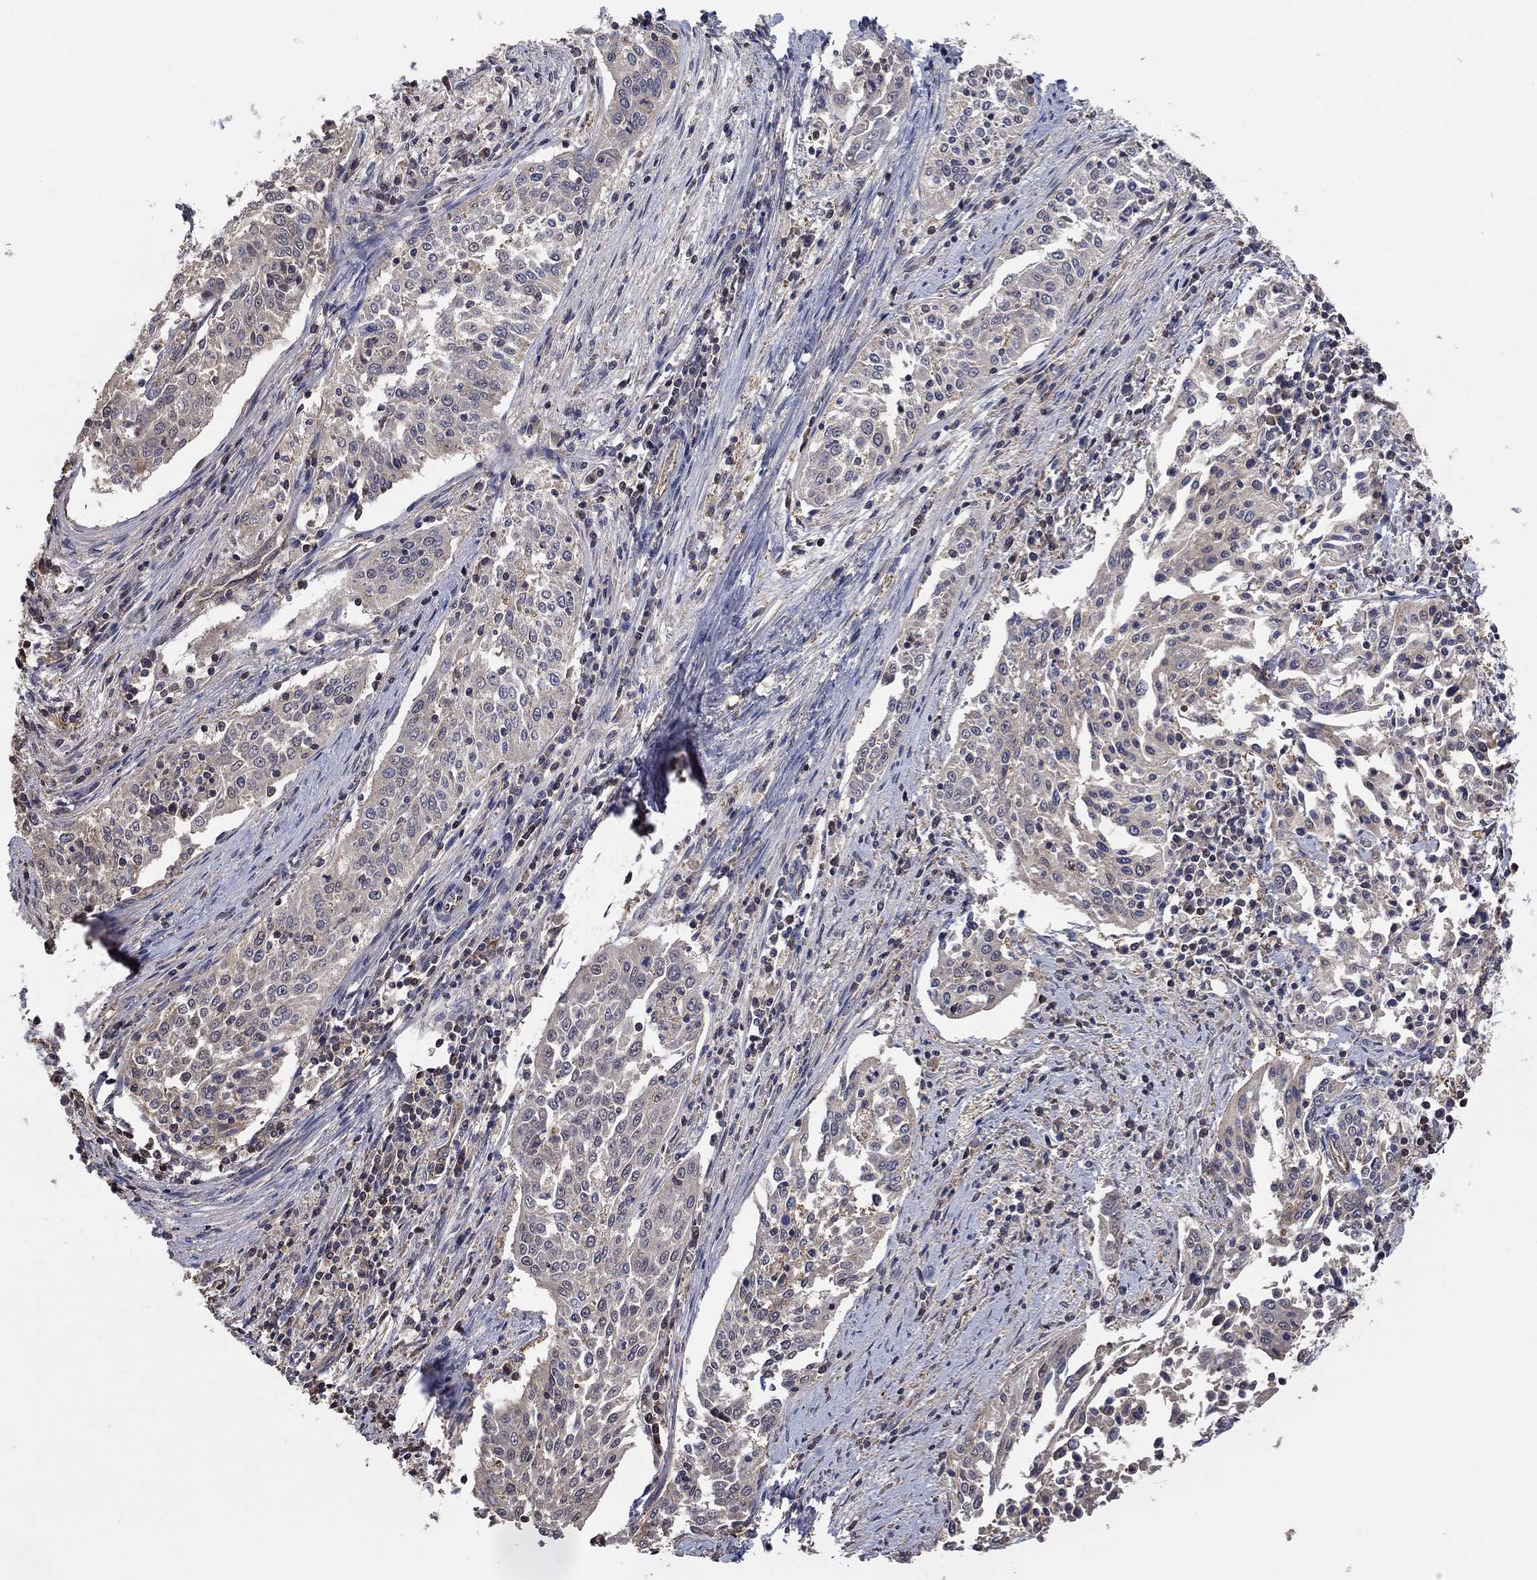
{"staining": {"intensity": "negative", "quantity": "none", "location": "none"}, "tissue": "cervical cancer", "cell_type": "Tumor cells", "image_type": "cancer", "snomed": [{"axis": "morphology", "description": "Squamous cell carcinoma, NOS"}, {"axis": "topography", "description": "Cervix"}], "caption": "Immunohistochemical staining of cervical cancer shows no significant positivity in tumor cells.", "gene": "RNF114", "patient": {"sex": "female", "age": 41}}